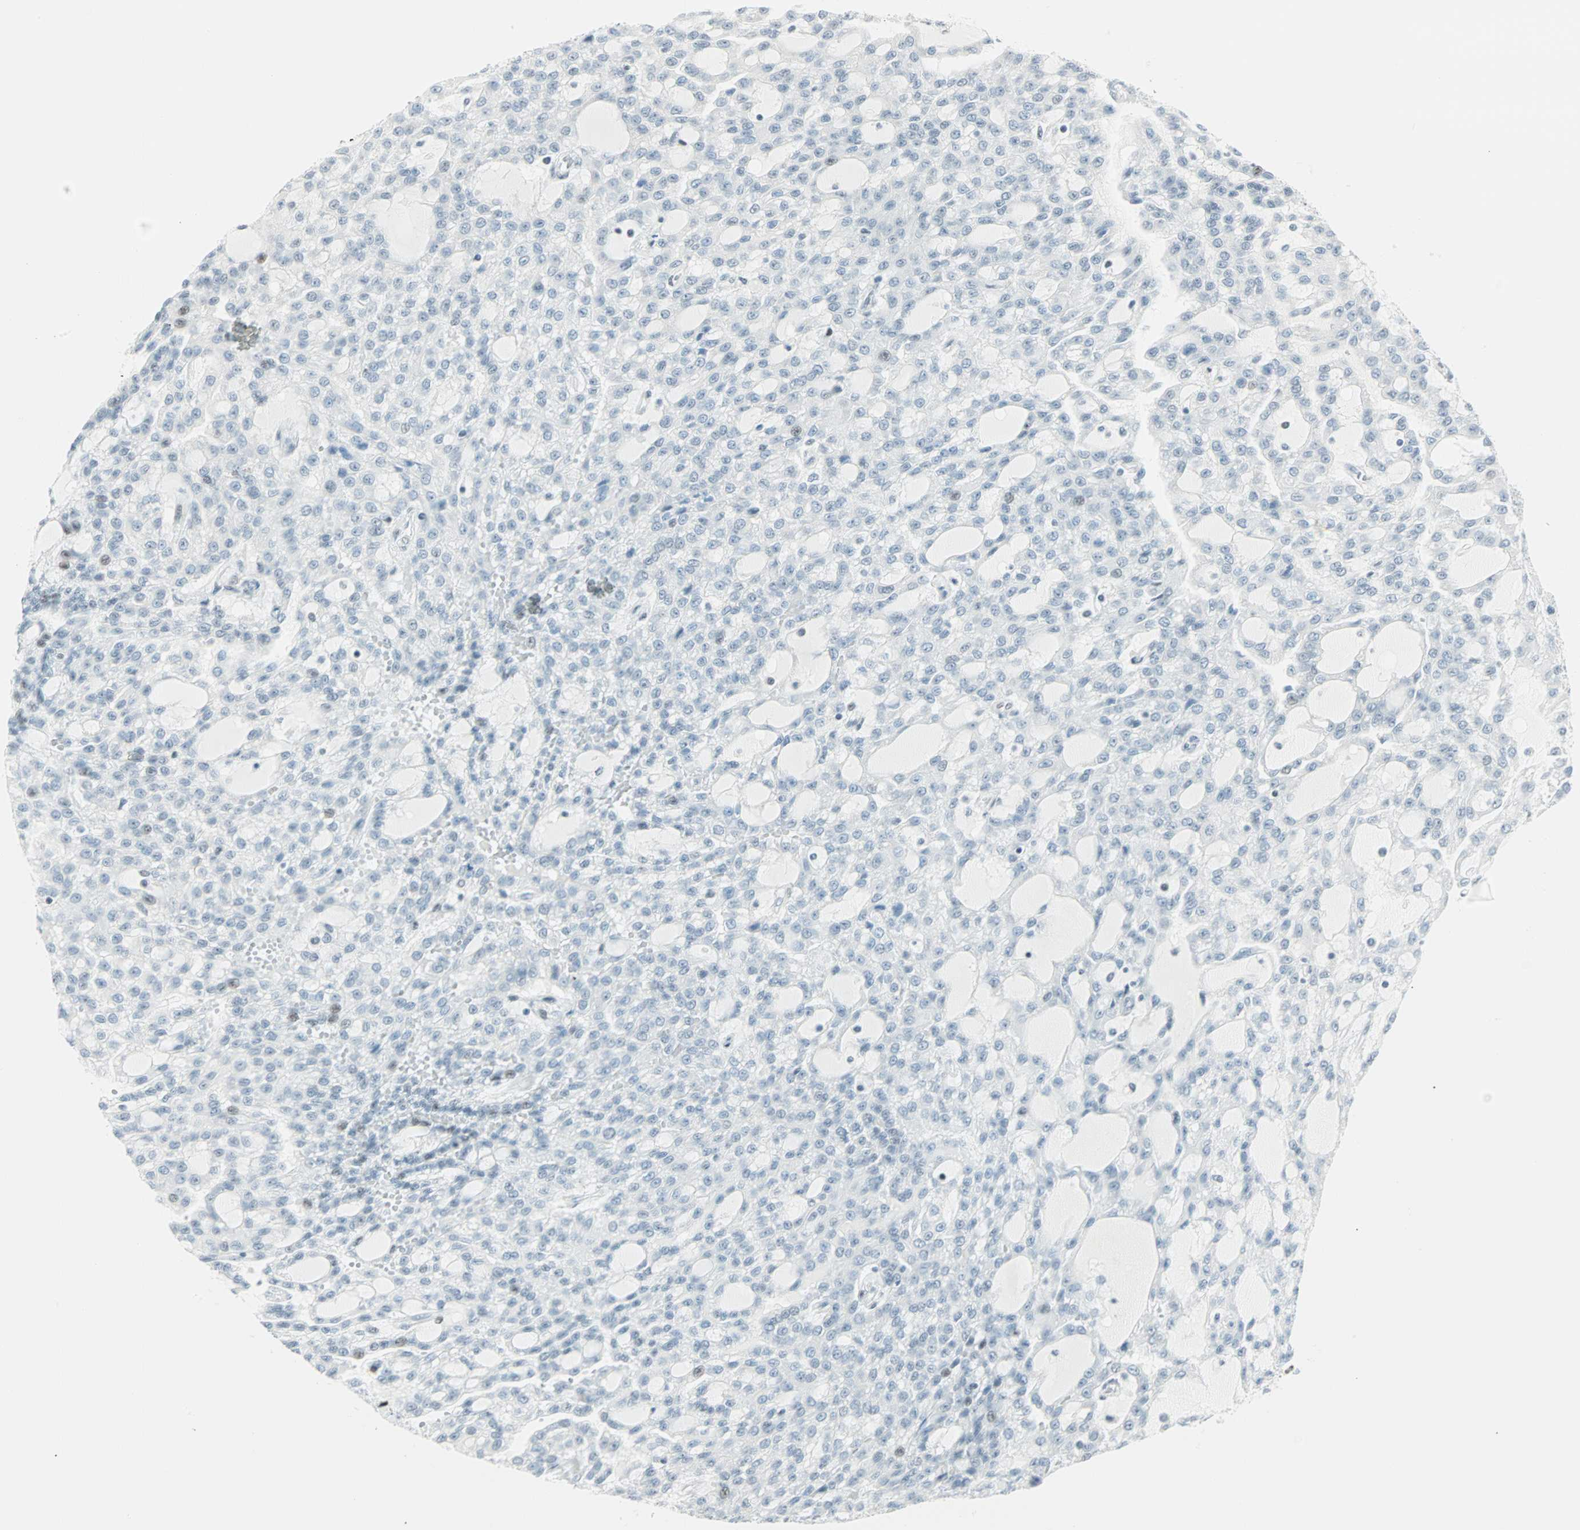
{"staining": {"intensity": "negative", "quantity": "none", "location": "none"}, "tissue": "renal cancer", "cell_type": "Tumor cells", "image_type": "cancer", "snomed": [{"axis": "morphology", "description": "Adenocarcinoma, NOS"}, {"axis": "topography", "description": "Kidney"}], "caption": "This is an immunohistochemistry photomicrograph of renal cancer (adenocarcinoma). There is no positivity in tumor cells.", "gene": "PKNOX1", "patient": {"sex": "male", "age": 63}}